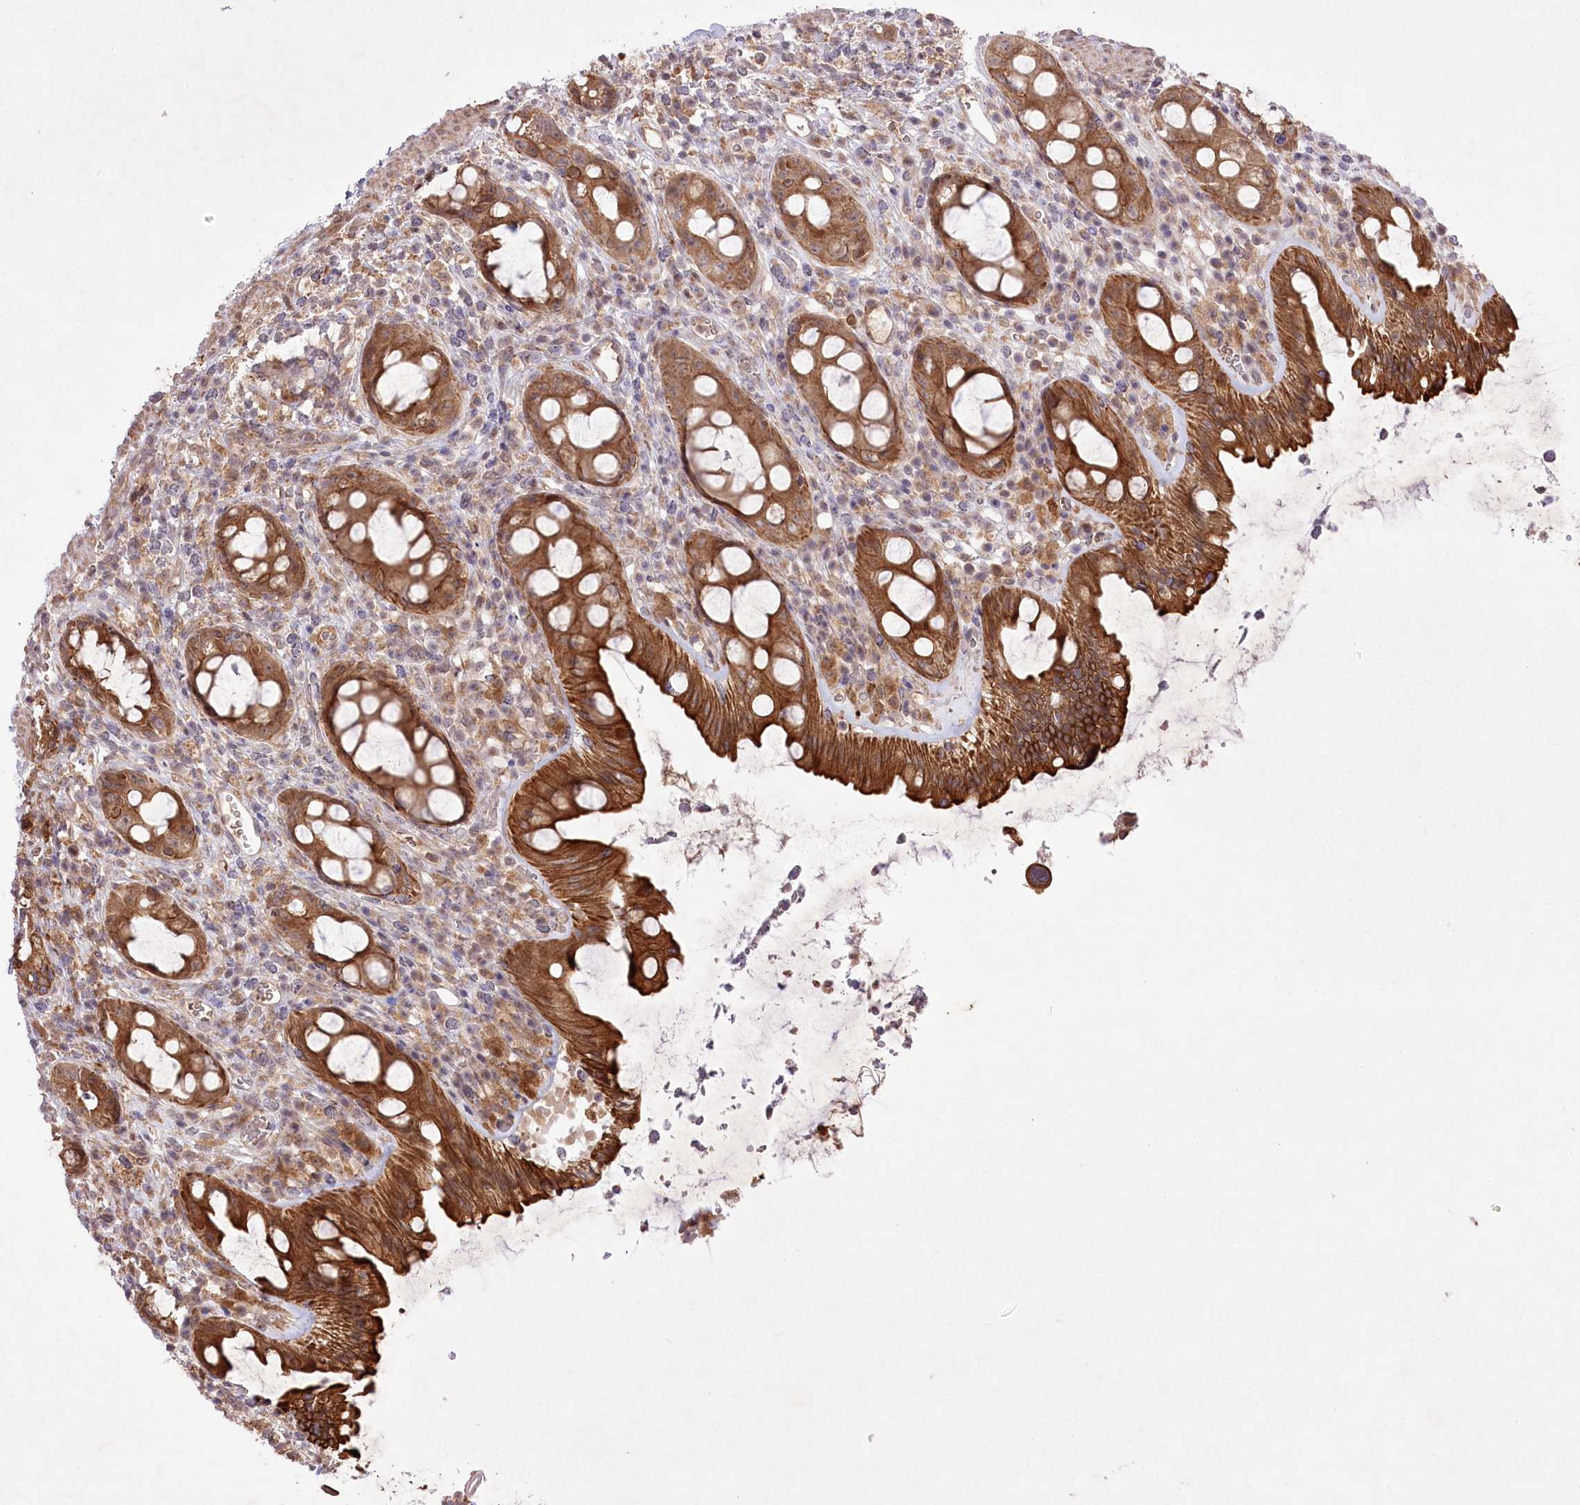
{"staining": {"intensity": "strong", "quantity": ">75%", "location": "cytoplasmic/membranous"}, "tissue": "rectum", "cell_type": "Glandular cells", "image_type": "normal", "snomed": [{"axis": "morphology", "description": "Normal tissue, NOS"}, {"axis": "topography", "description": "Rectum"}], "caption": "Immunohistochemical staining of unremarkable human rectum exhibits >75% levels of strong cytoplasmic/membranous protein positivity in approximately >75% of glandular cells.", "gene": "HELT", "patient": {"sex": "female", "age": 57}}